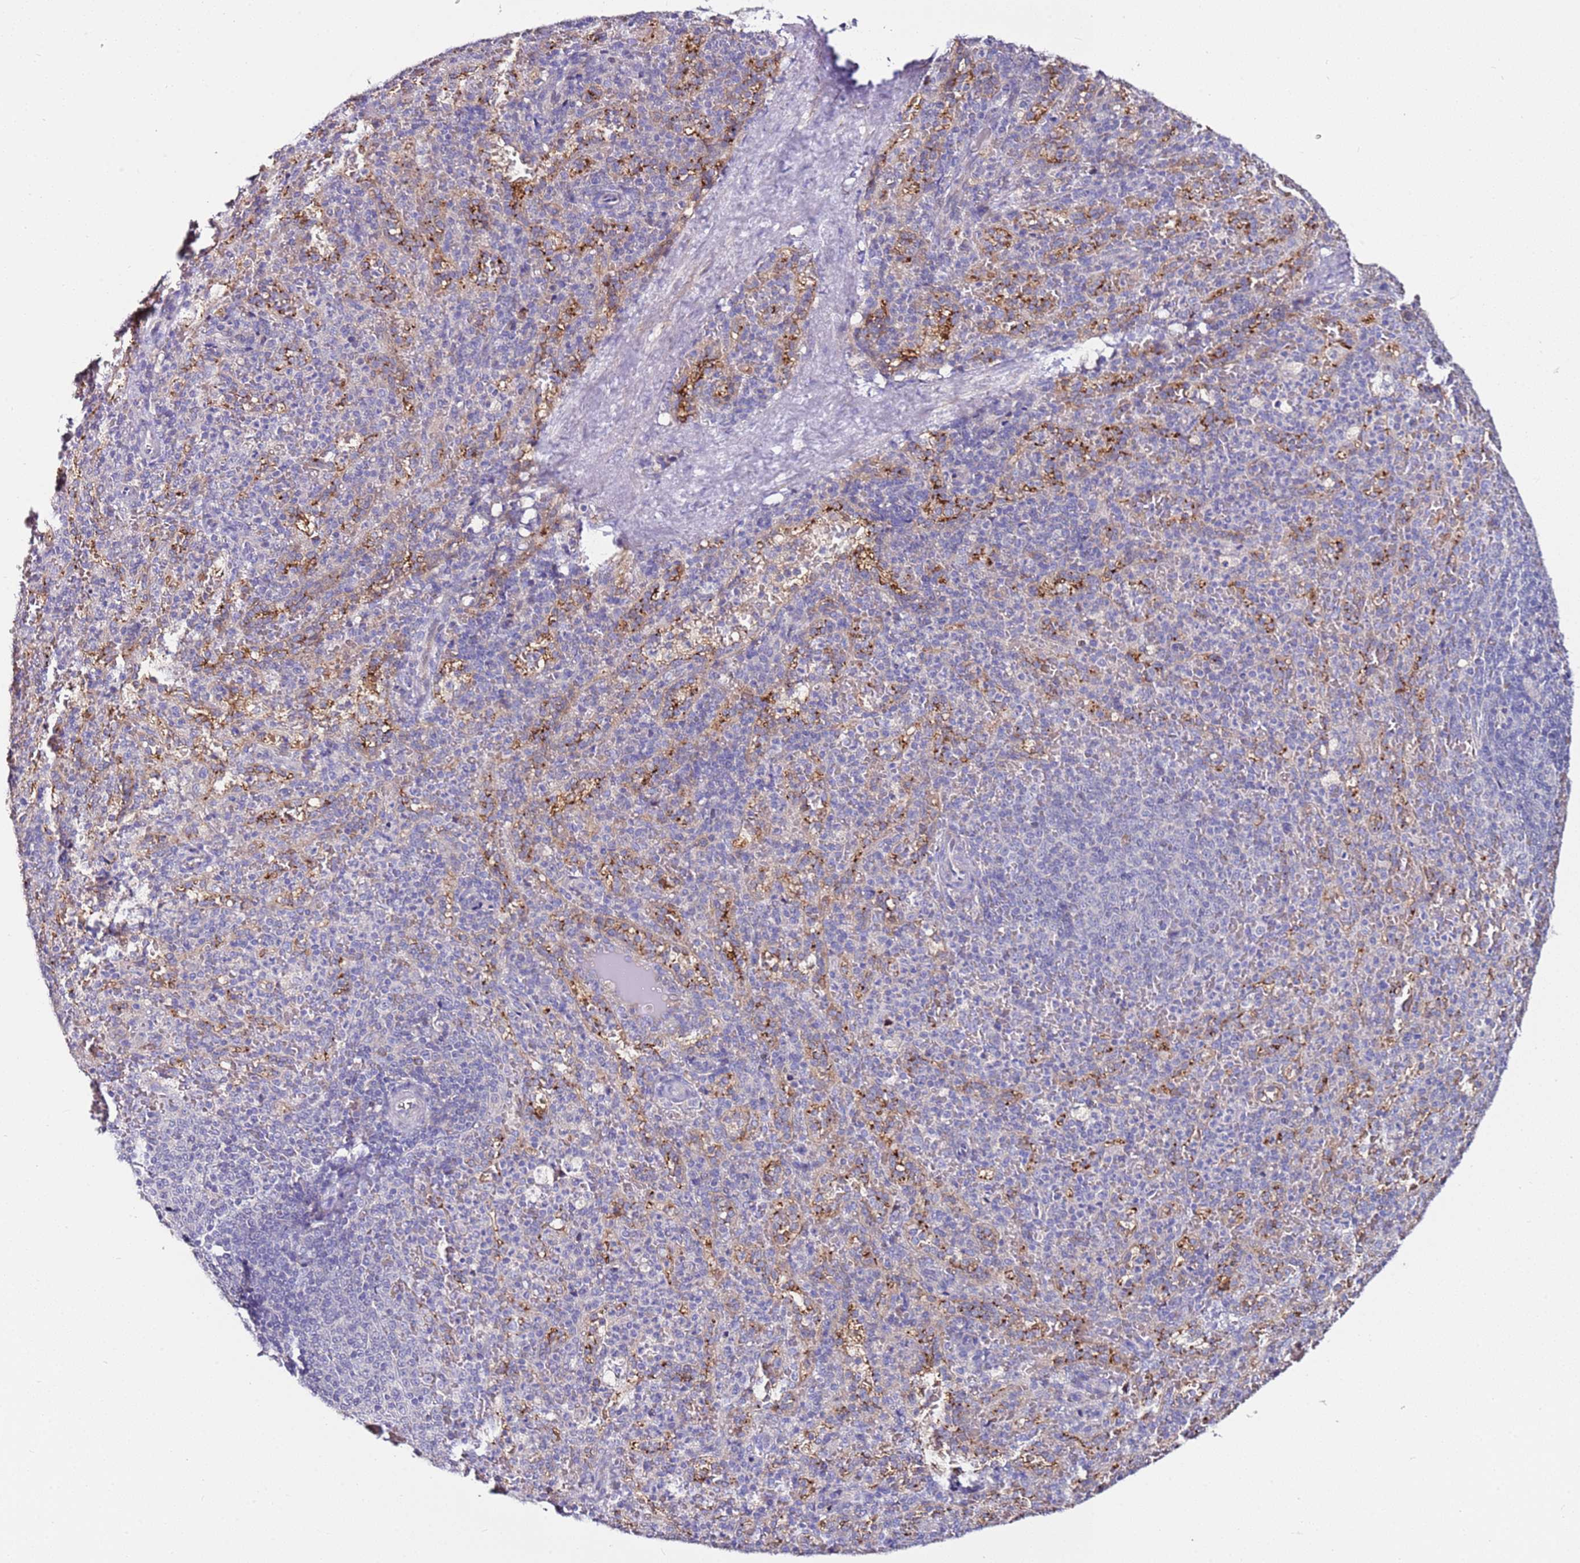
{"staining": {"intensity": "negative", "quantity": "none", "location": "none"}, "tissue": "spleen", "cell_type": "Cells in red pulp", "image_type": "normal", "snomed": [{"axis": "morphology", "description": "Normal tissue, NOS"}, {"axis": "topography", "description": "Spleen"}], "caption": "Image shows no protein expression in cells in red pulp of normal spleen.", "gene": "SRRM5", "patient": {"sex": "female", "age": 21}}